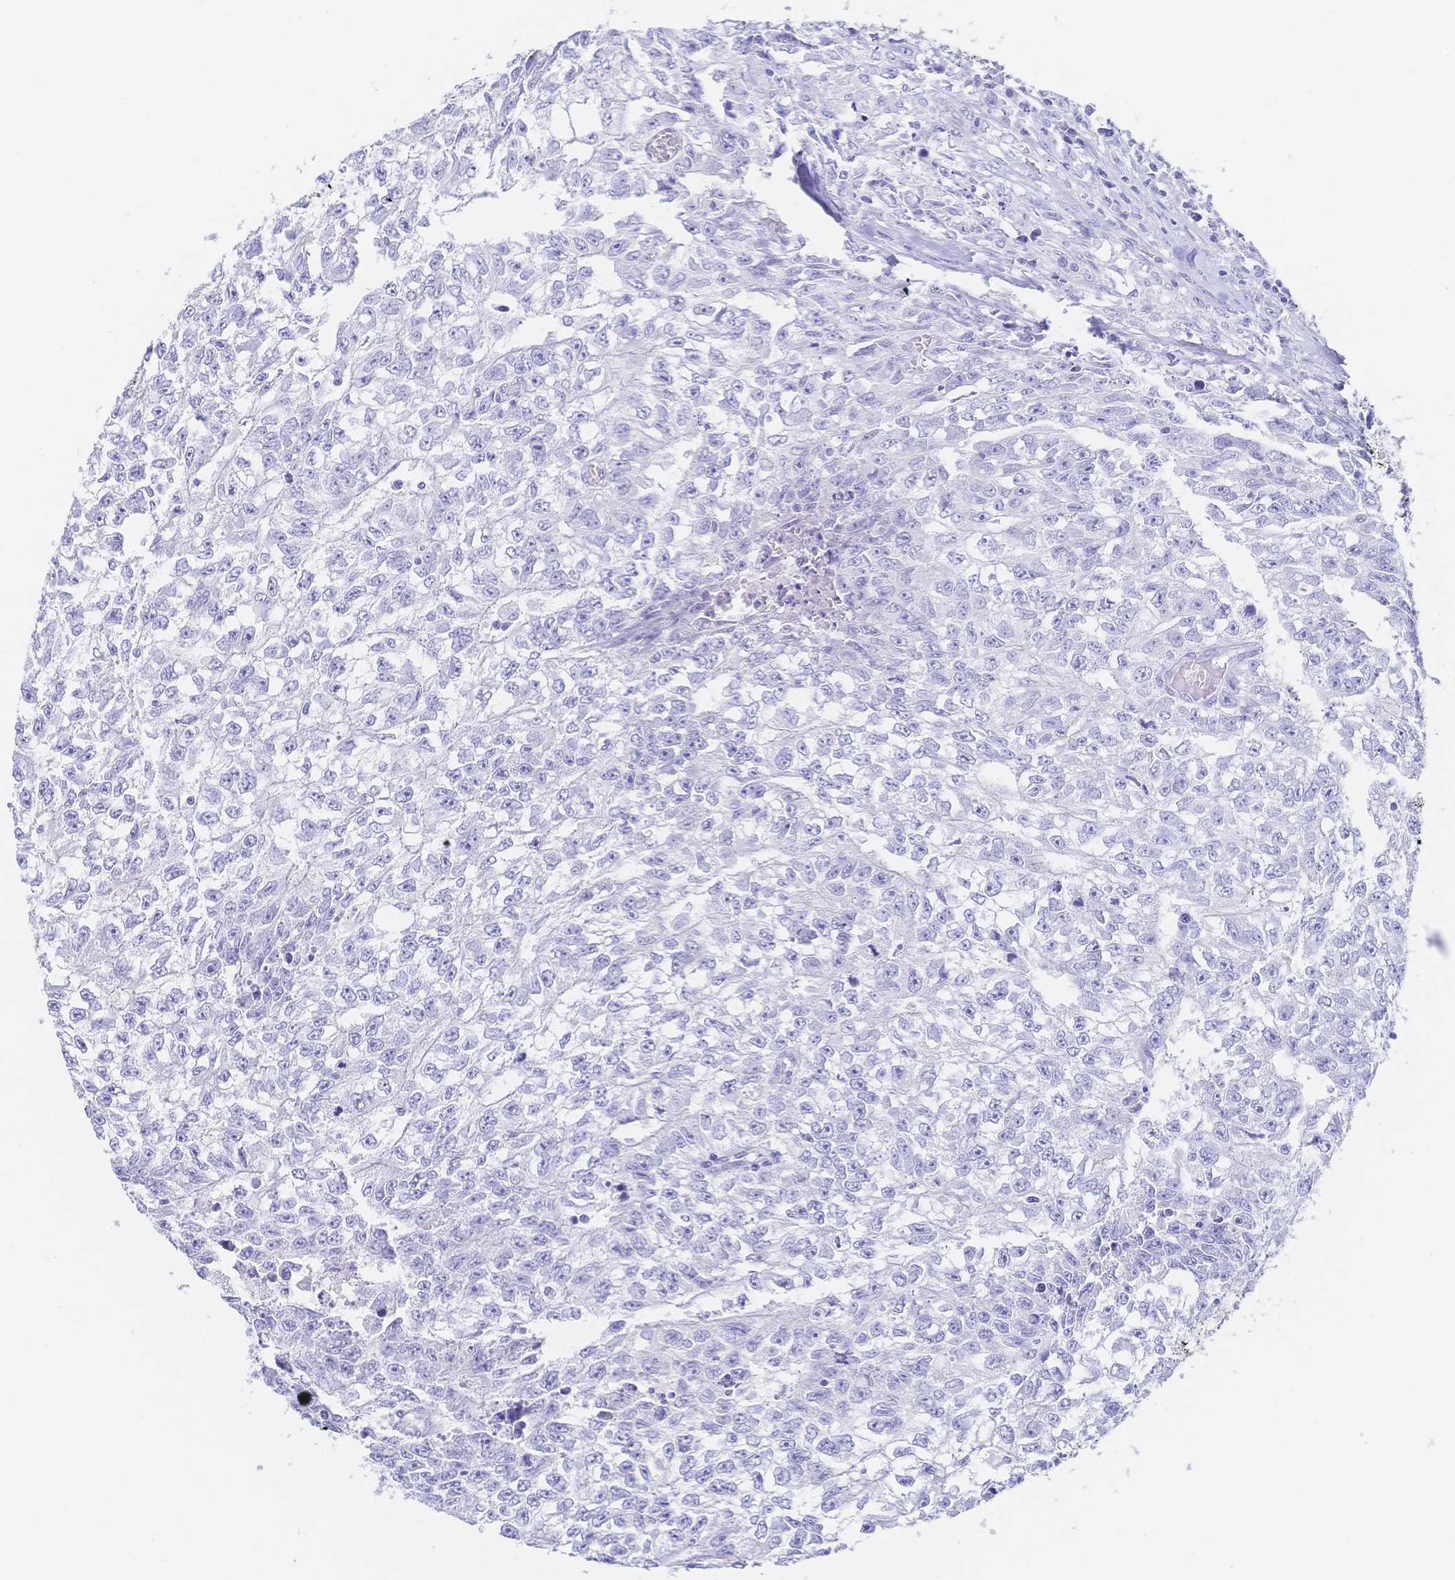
{"staining": {"intensity": "negative", "quantity": "none", "location": "none"}, "tissue": "testis cancer", "cell_type": "Tumor cells", "image_type": "cancer", "snomed": [{"axis": "morphology", "description": "Carcinoma, Embryonal, NOS"}, {"axis": "morphology", "description": "Teratoma, malignant, NOS"}, {"axis": "topography", "description": "Testis"}], "caption": "Image shows no significant protein expression in tumor cells of testis cancer. The staining is performed using DAB (3,3'-diaminobenzidine) brown chromogen with nuclei counter-stained in using hematoxylin.", "gene": "MEP1B", "patient": {"sex": "male", "age": 24}}